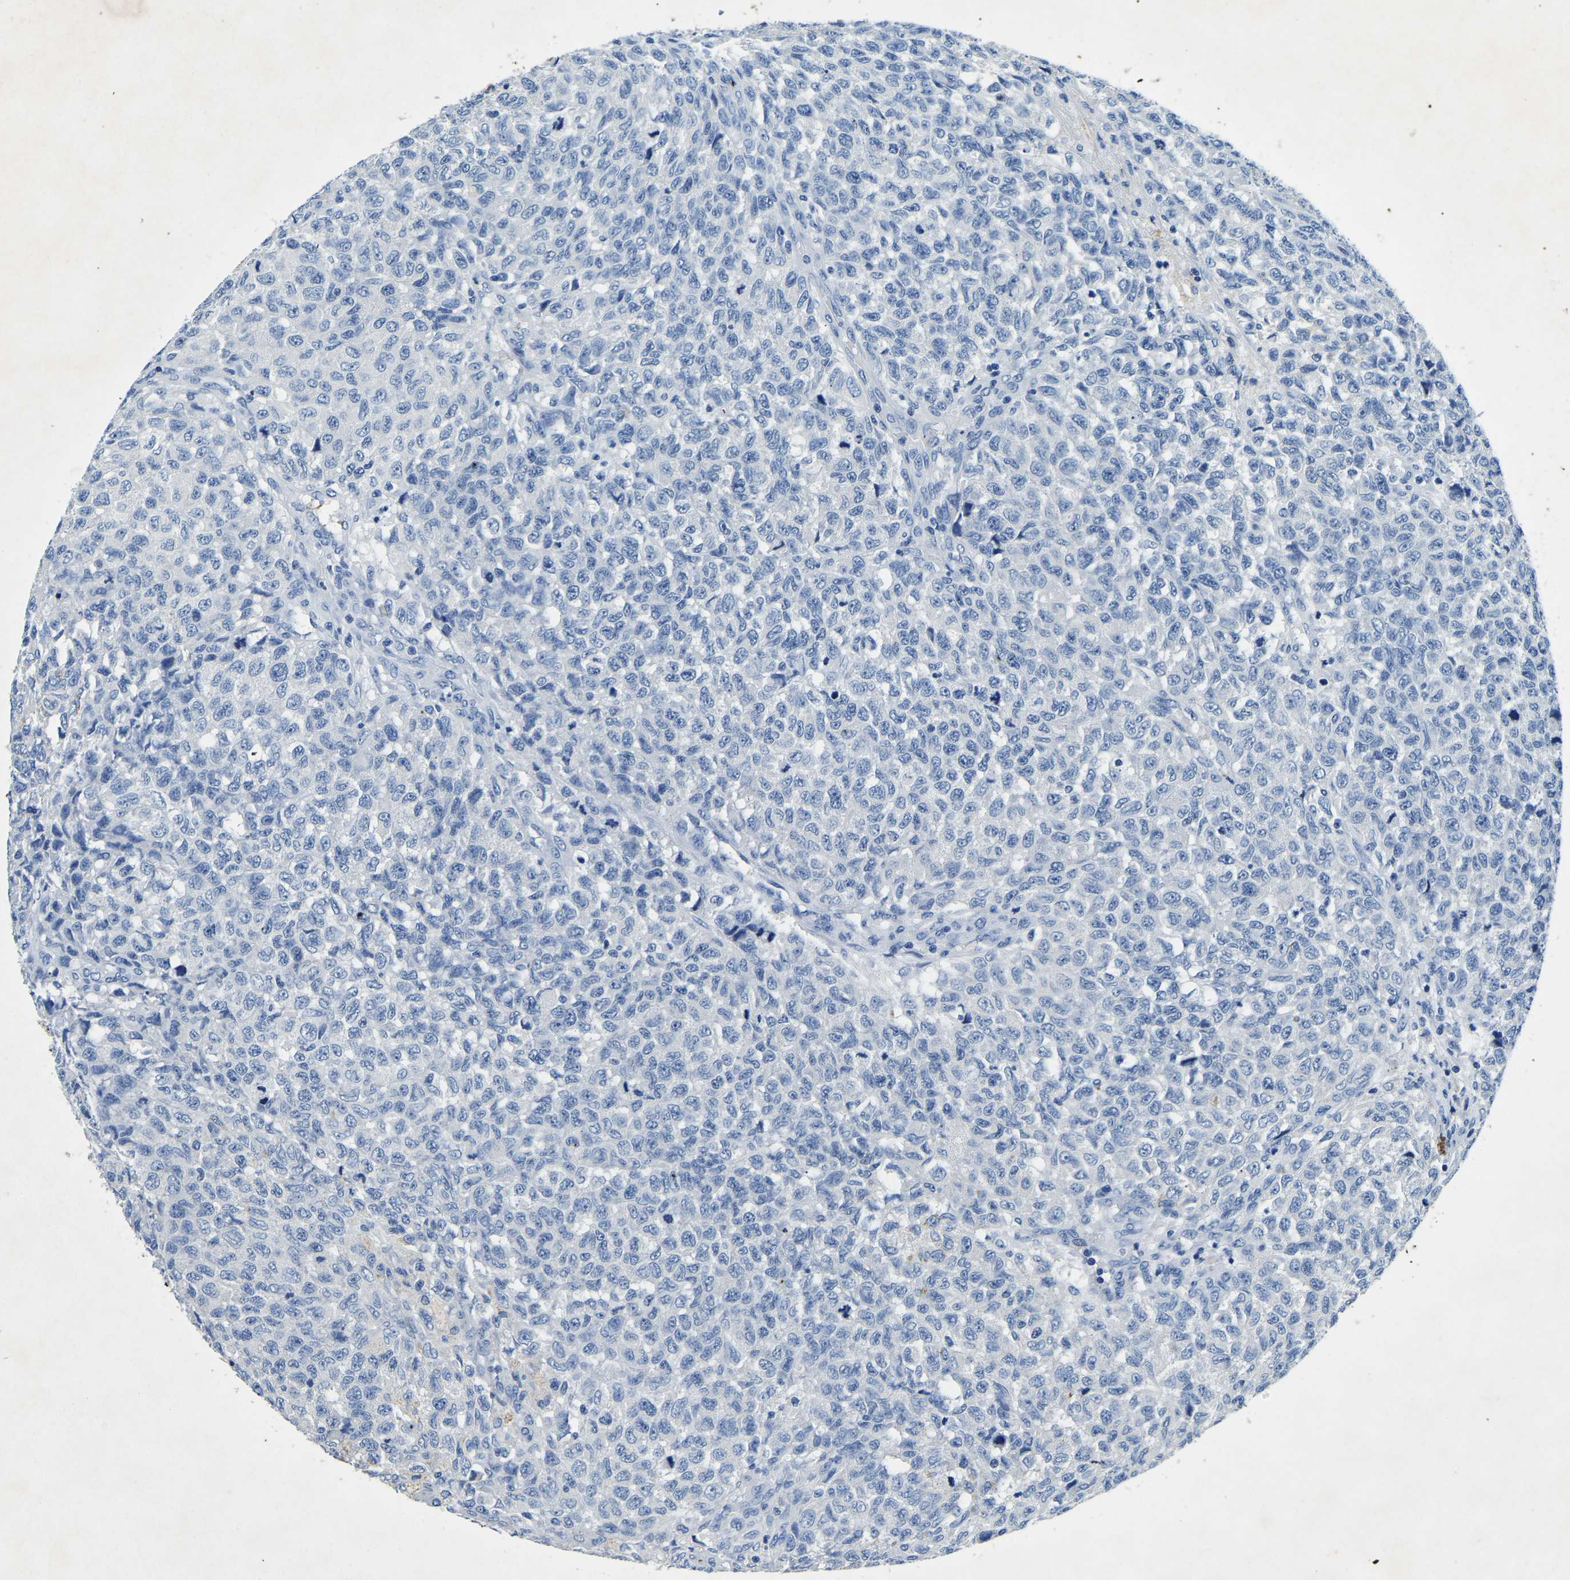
{"staining": {"intensity": "negative", "quantity": "none", "location": "none"}, "tissue": "testis cancer", "cell_type": "Tumor cells", "image_type": "cancer", "snomed": [{"axis": "morphology", "description": "Seminoma, NOS"}, {"axis": "topography", "description": "Testis"}], "caption": "Testis cancer (seminoma) was stained to show a protein in brown. There is no significant expression in tumor cells. (DAB immunohistochemistry (IHC) visualized using brightfield microscopy, high magnification).", "gene": "UBN2", "patient": {"sex": "male", "age": 59}}